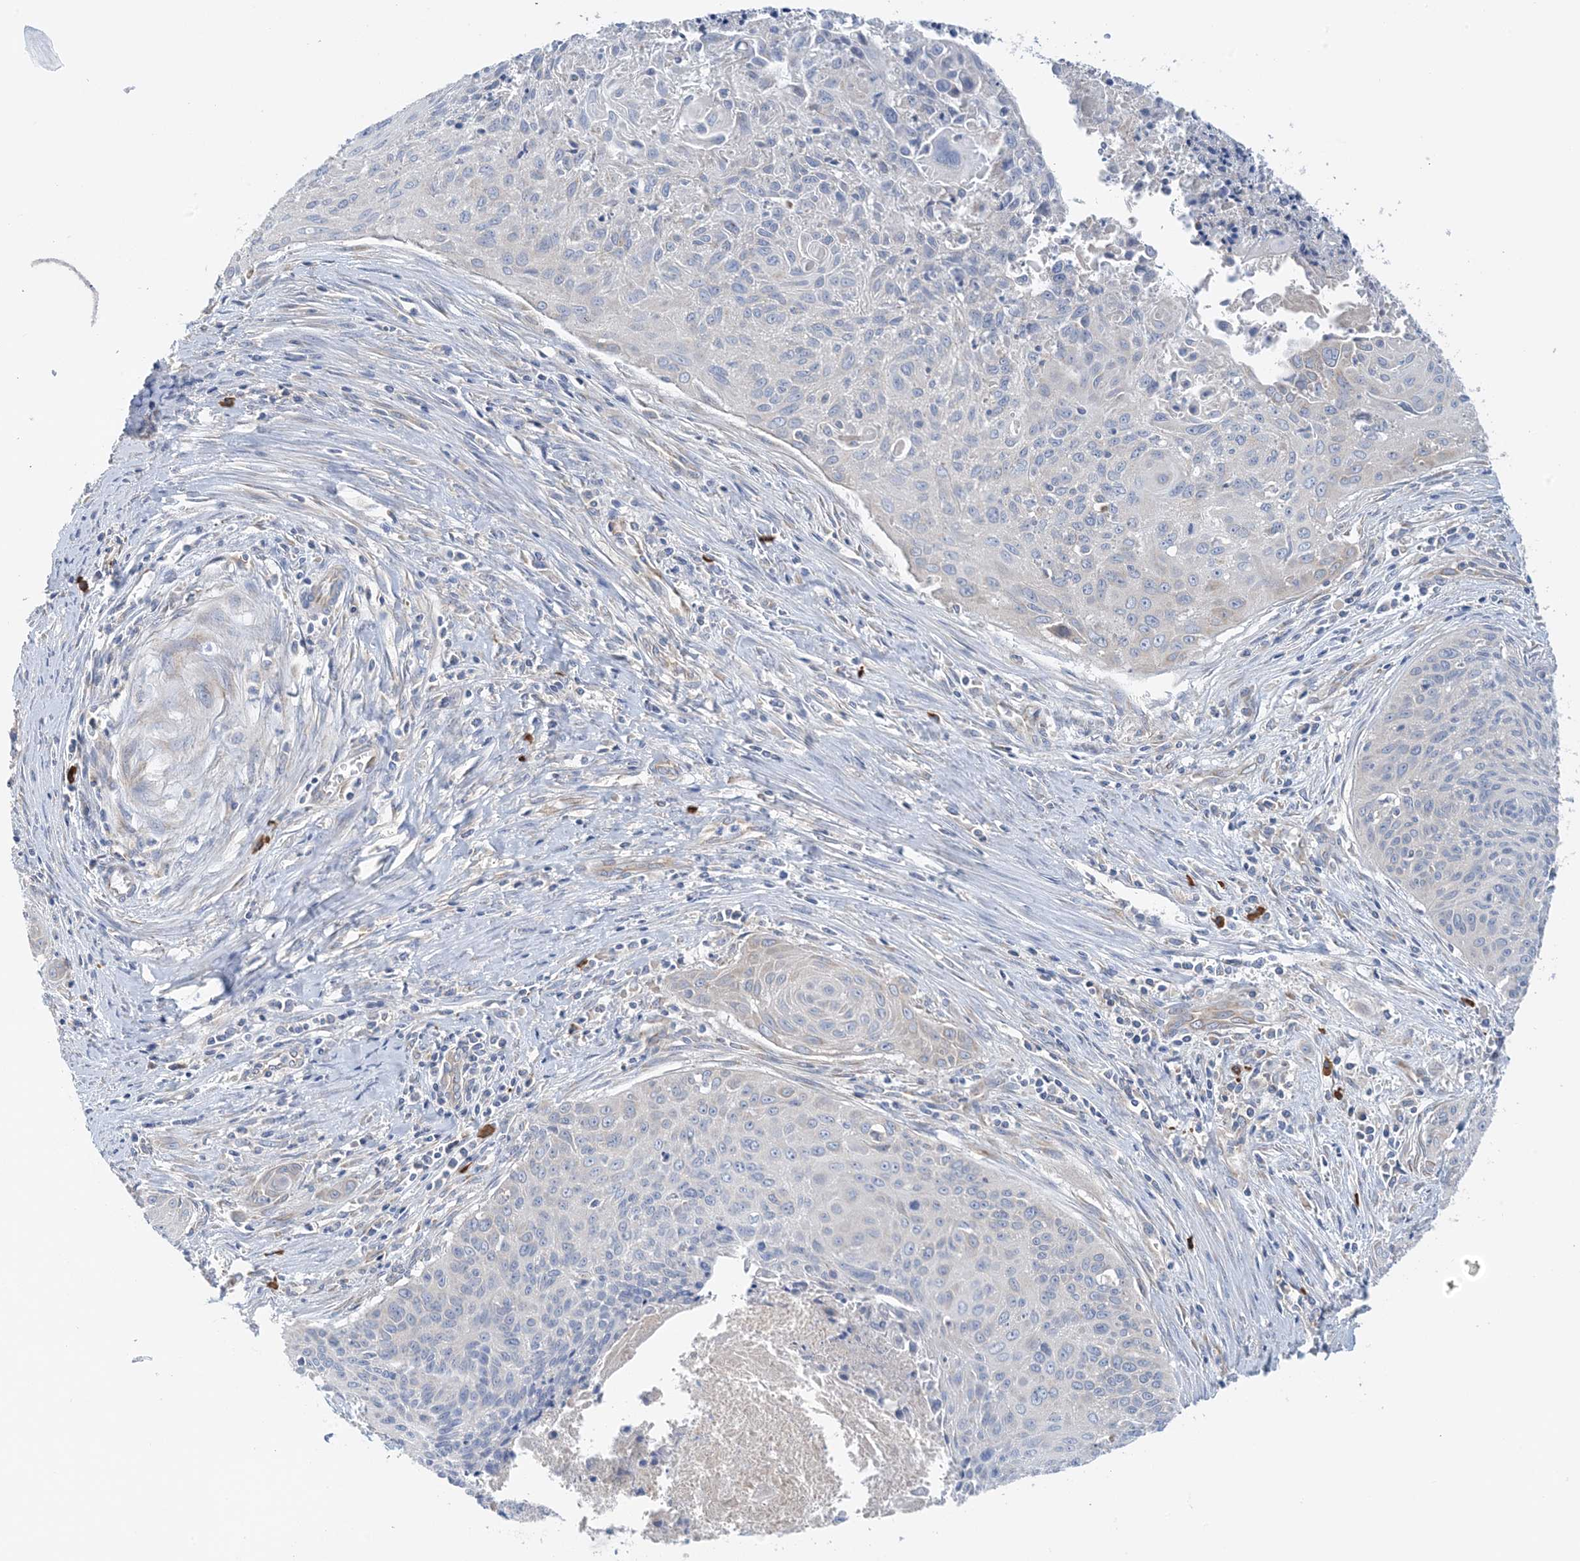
{"staining": {"intensity": "negative", "quantity": "none", "location": "none"}, "tissue": "cervical cancer", "cell_type": "Tumor cells", "image_type": "cancer", "snomed": [{"axis": "morphology", "description": "Squamous cell carcinoma, NOS"}, {"axis": "topography", "description": "Cervix"}], "caption": "Tumor cells show no significant expression in squamous cell carcinoma (cervical).", "gene": "SLC5A11", "patient": {"sex": "female", "age": 55}}